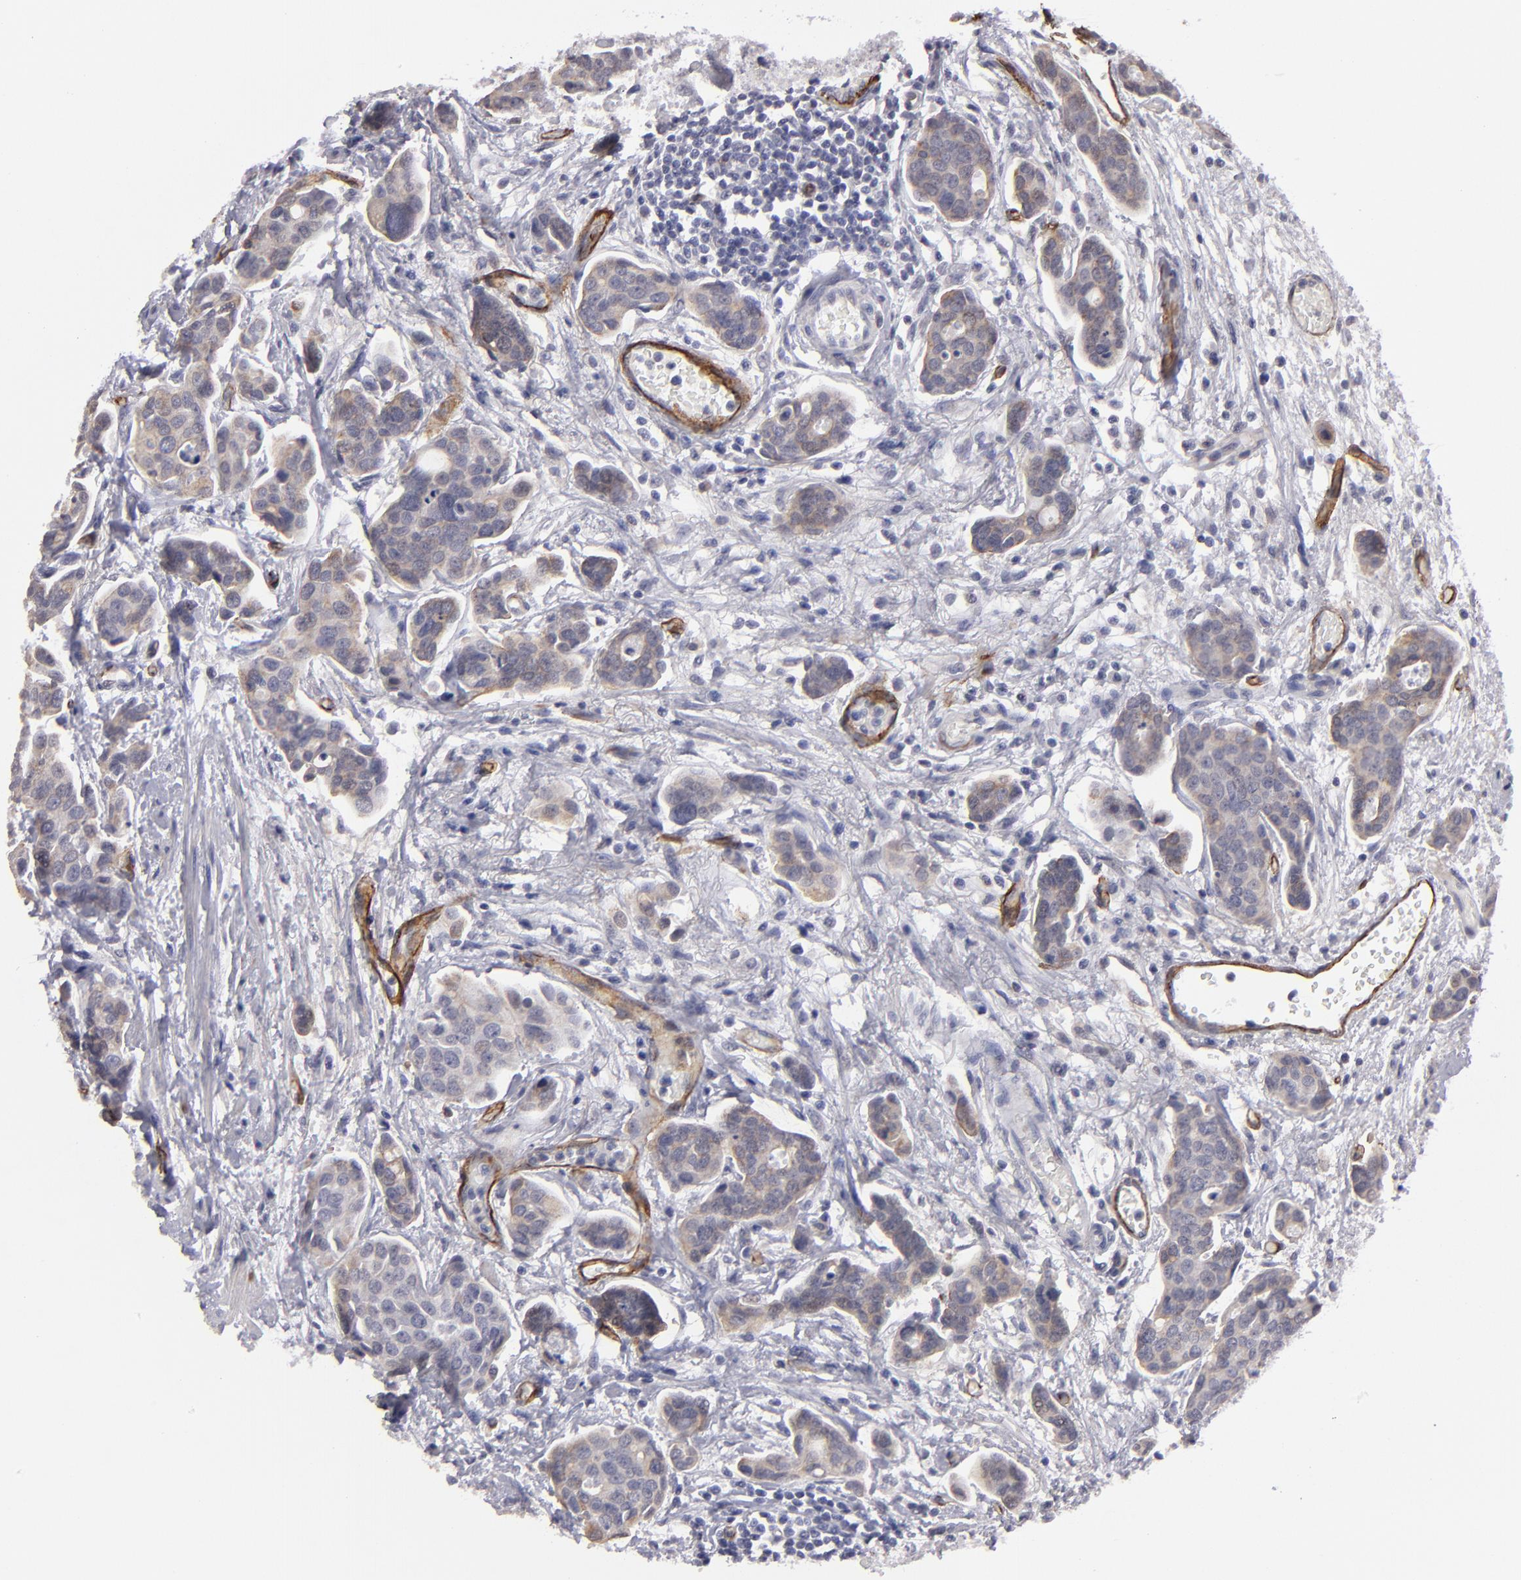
{"staining": {"intensity": "weak", "quantity": ">75%", "location": "cytoplasmic/membranous"}, "tissue": "urothelial cancer", "cell_type": "Tumor cells", "image_type": "cancer", "snomed": [{"axis": "morphology", "description": "Urothelial carcinoma, High grade"}, {"axis": "topography", "description": "Urinary bladder"}], "caption": "A photomicrograph of urothelial cancer stained for a protein reveals weak cytoplasmic/membranous brown staining in tumor cells.", "gene": "ZNF175", "patient": {"sex": "male", "age": 78}}